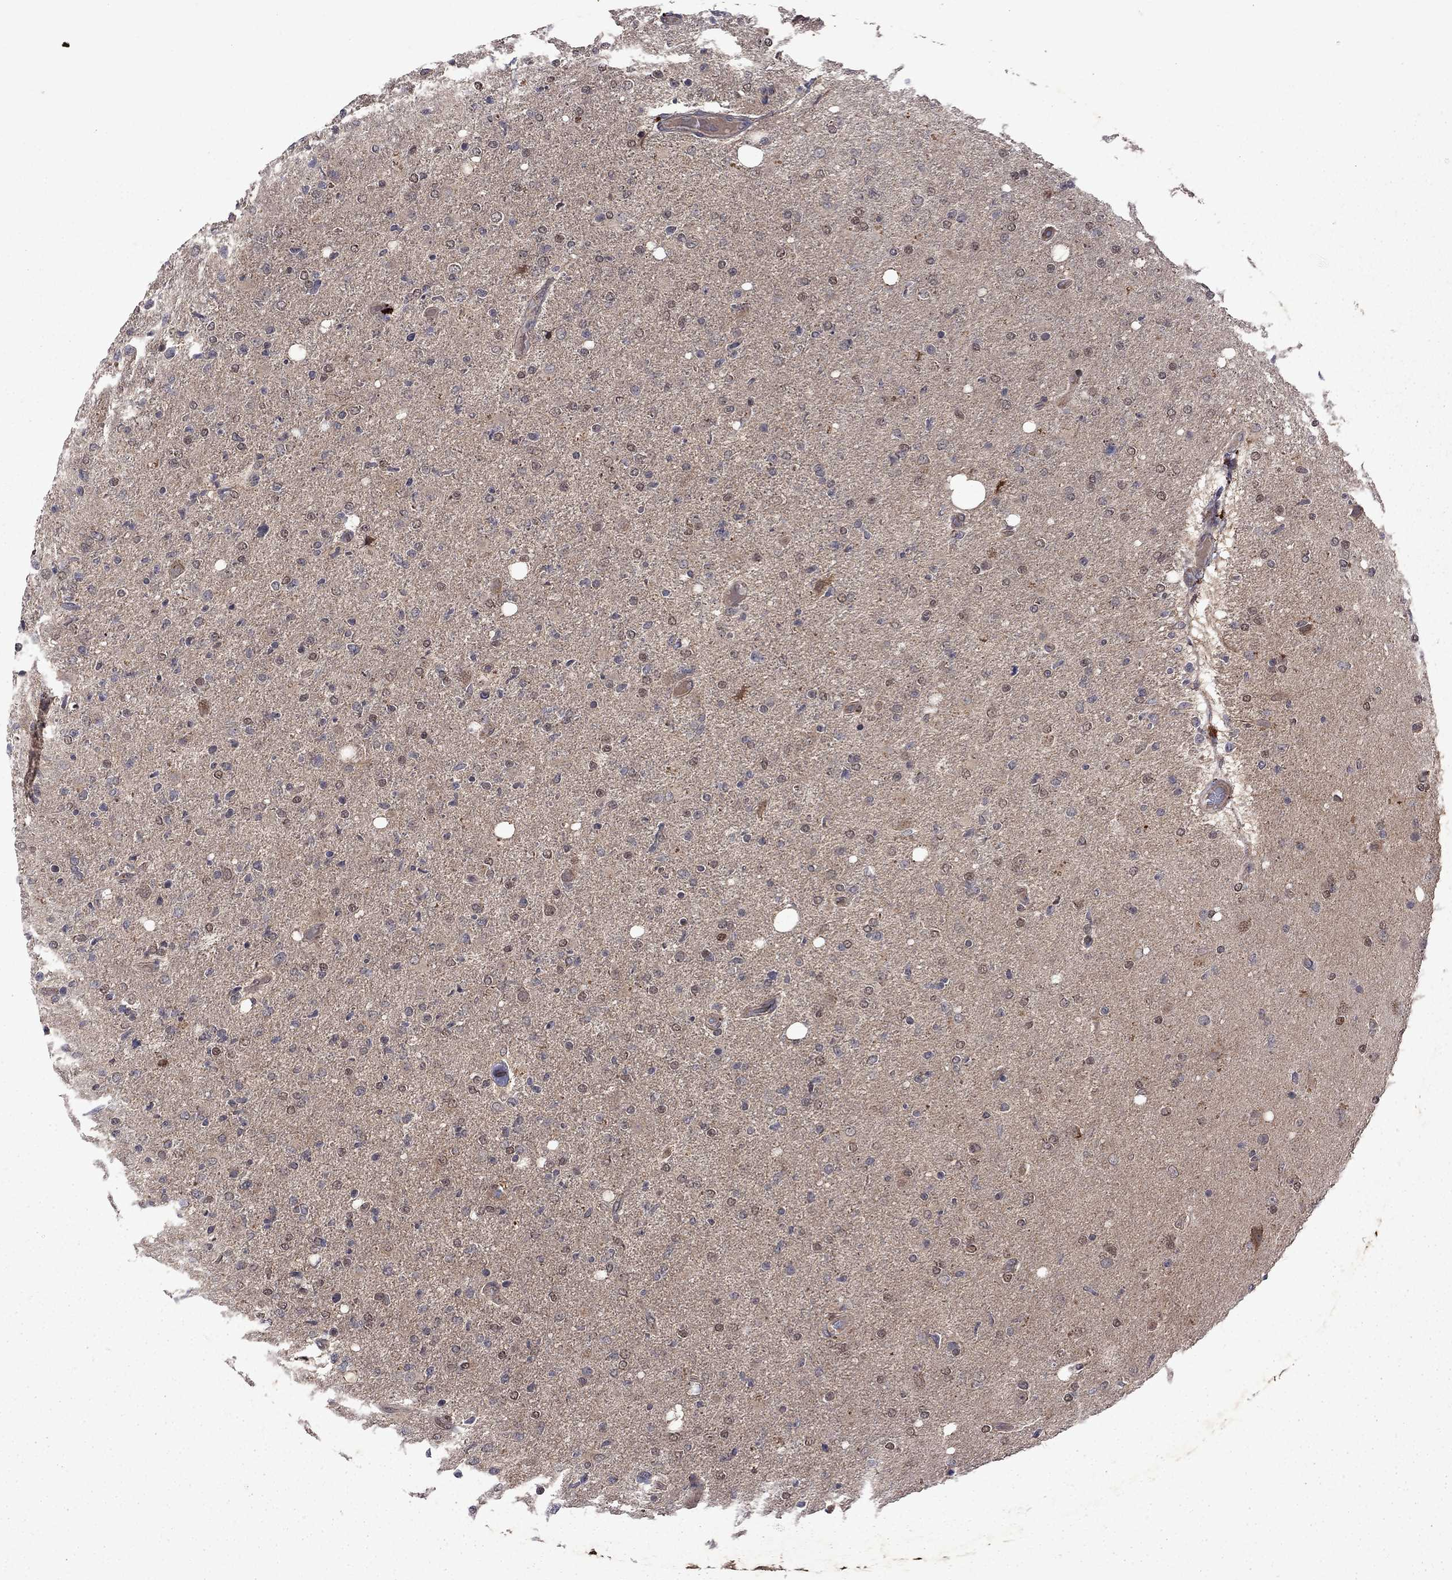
{"staining": {"intensity": "negative", "quantity": "none", "location": "none"}, "tissue": "glioma", "cell_type": "Tumor cells", "image_type": "cancer", "snomed": [{"axis": "morphology", "description": "Glioma, malignant, High grade"}, {"axis": "topography", "description": "Cerebral cortex"}], "caption": "This is a histopathology image of immunohistochemistry (IHC) staining of glioma, which shows no expression in tumor cells.", "gene": "IPP", "patient": {"sex": "male", "age": 70}}